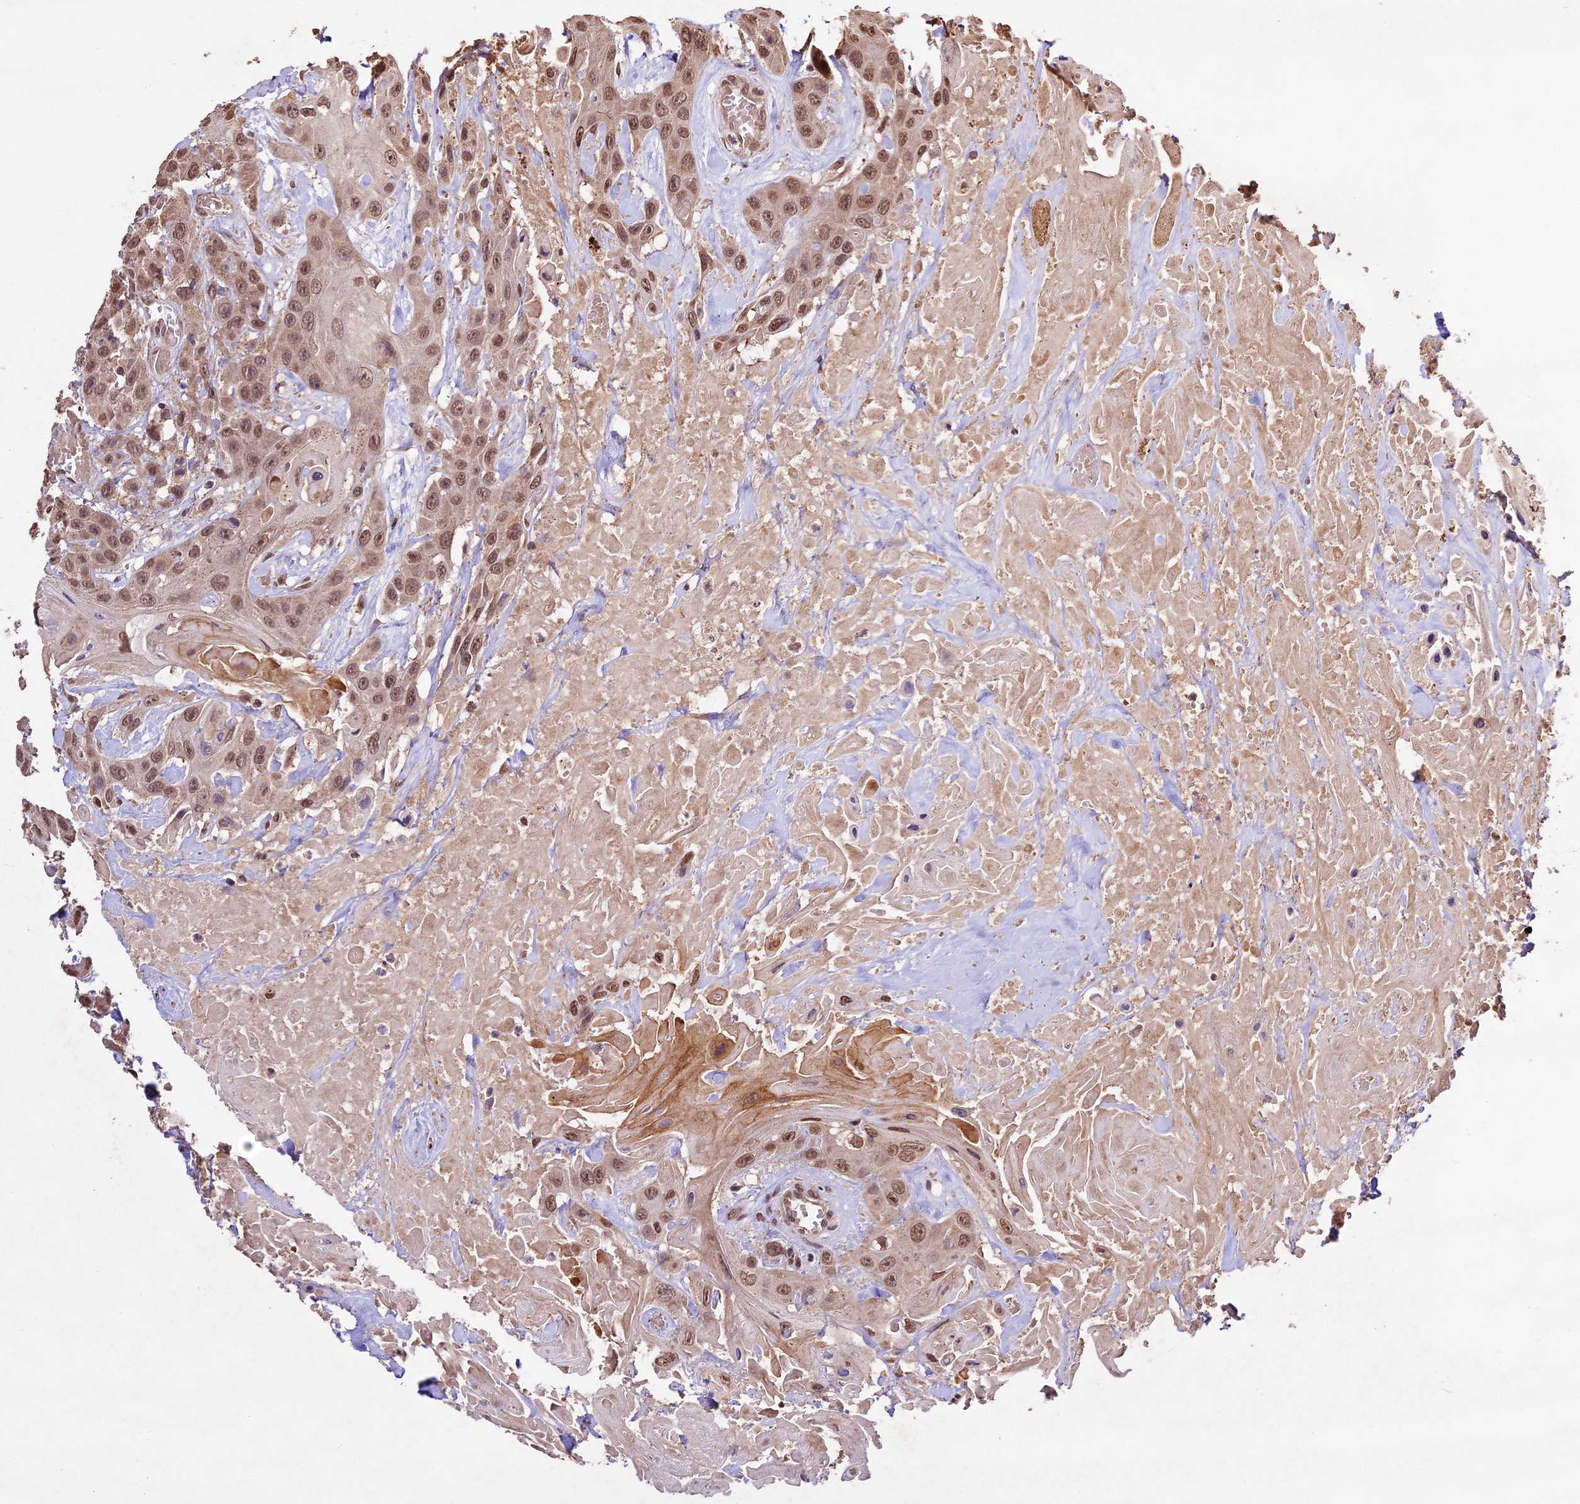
{"staining": {"intensity": "moderate", "quantity": ">75%", "location": "cytoplasmic/membranous,nuclear"}, "tissue": "head and neck cancer", "cell_type": "Tumor cells", "image_type": "cancer", "snomed": [{"axis": "morphology", "description": "Squamous cell carcinoma, NOS"}, {"axis": "topography", "description": "Head-Neck"}], "caption": "This histopathology image demonstrates head and neck squamous cell carcinoma stained with immunohistochemistry (IHC) to label a protein in brown. The cytoplasmic/membranous and nuclear of tumor cells show moderate positivity for the protein. Nuclei are counter-stained blue.", "gene": "CDKN2AIP", "patient": {"sex": "male", "age": 81}}